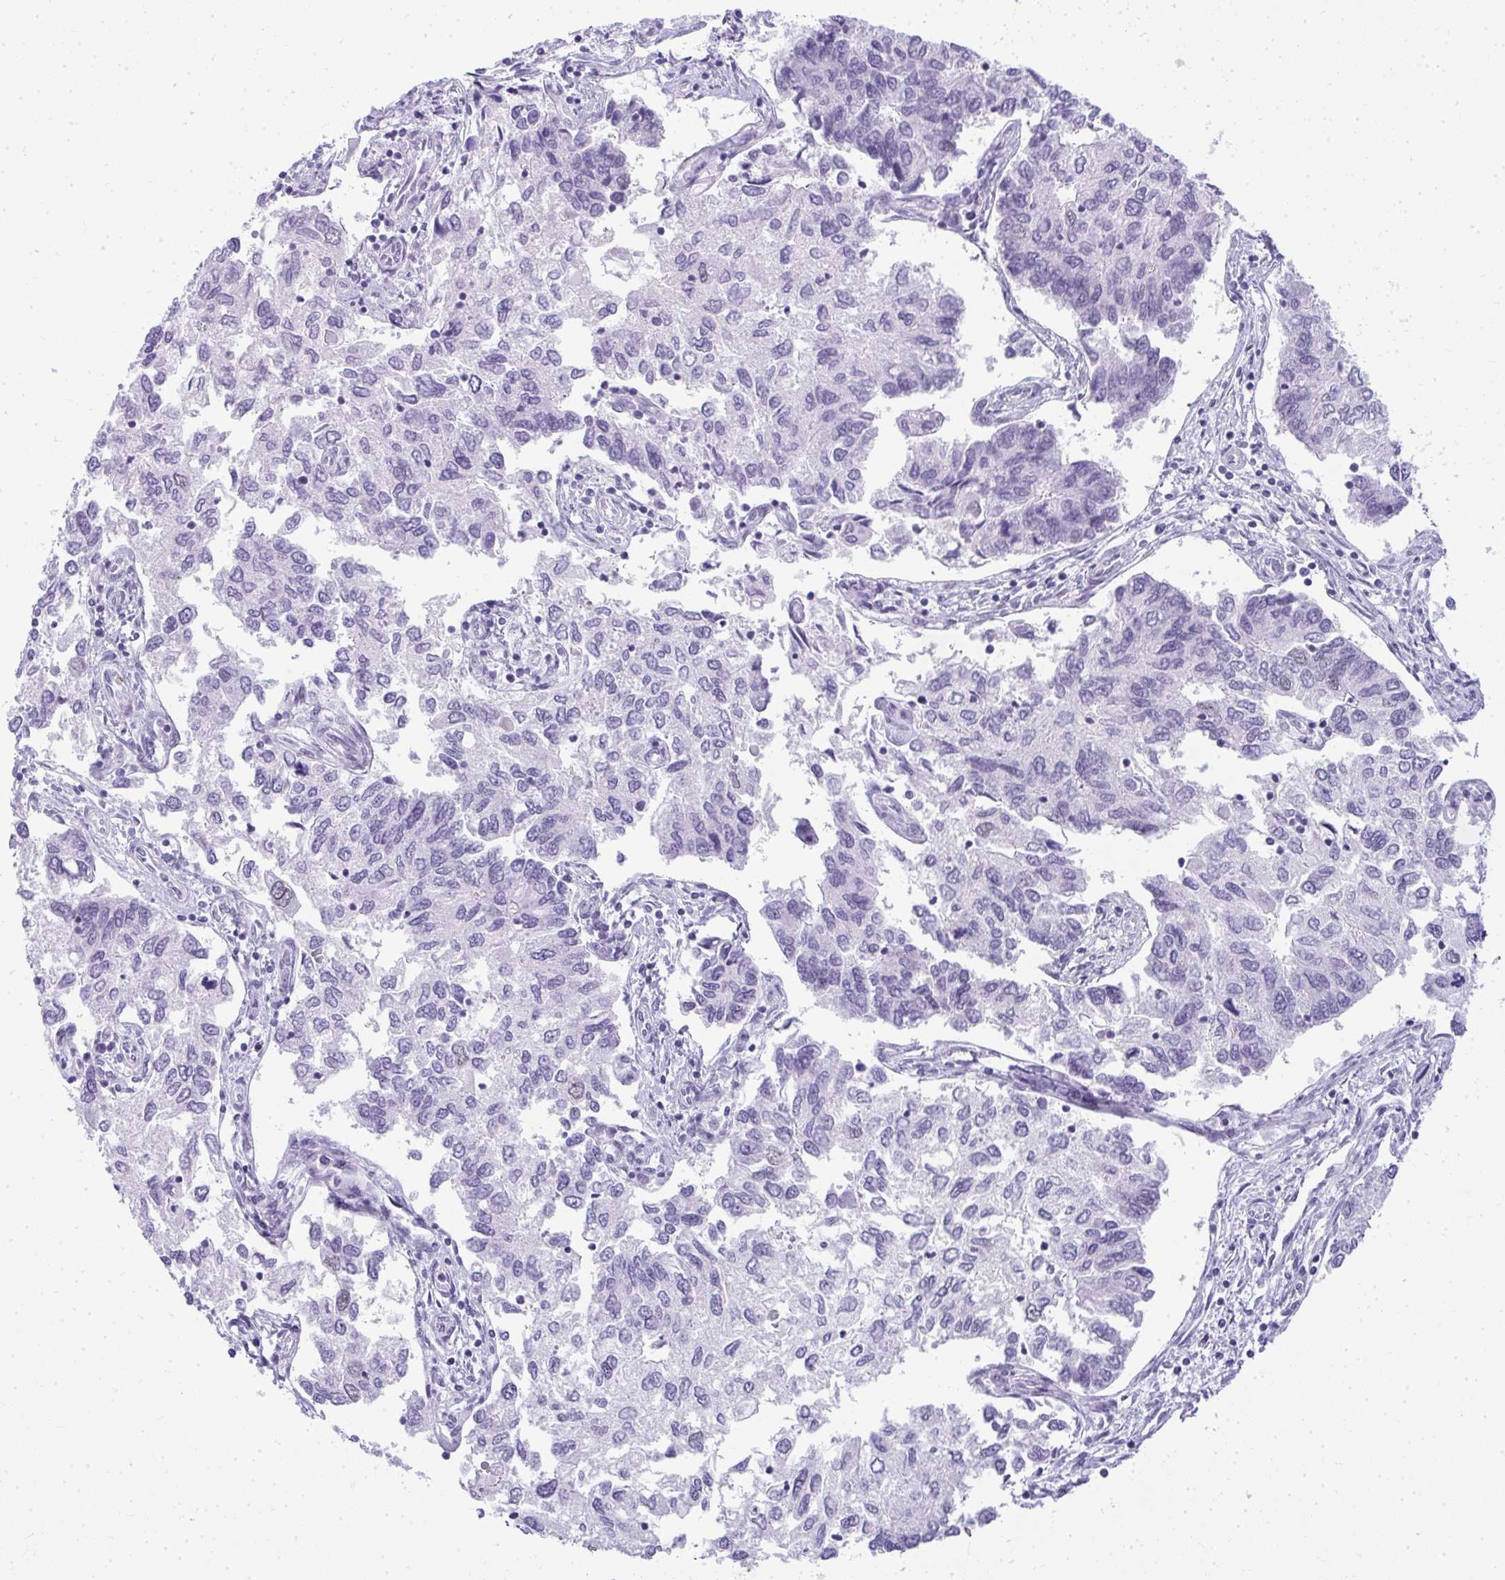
{"staining": {"intensity": "negative", "quantity": "none", "location": "none"}, "tissue": "endometrial cancer", "cell_type": "Tumor cells", "image_type": "cancer", "snomed": [{"axis": "morphology", "description": "Carcinoma, NOS"}, {"axis": "topography", "description": "Uterus"}], "caption": "This is an immunohistochemistry (IHC) photomicrograph of human endometrial carcinoma. There is no staining in tumor cells.", "gene": "PLA2G1B", "patient": {"sex": "female", "age": 76}}